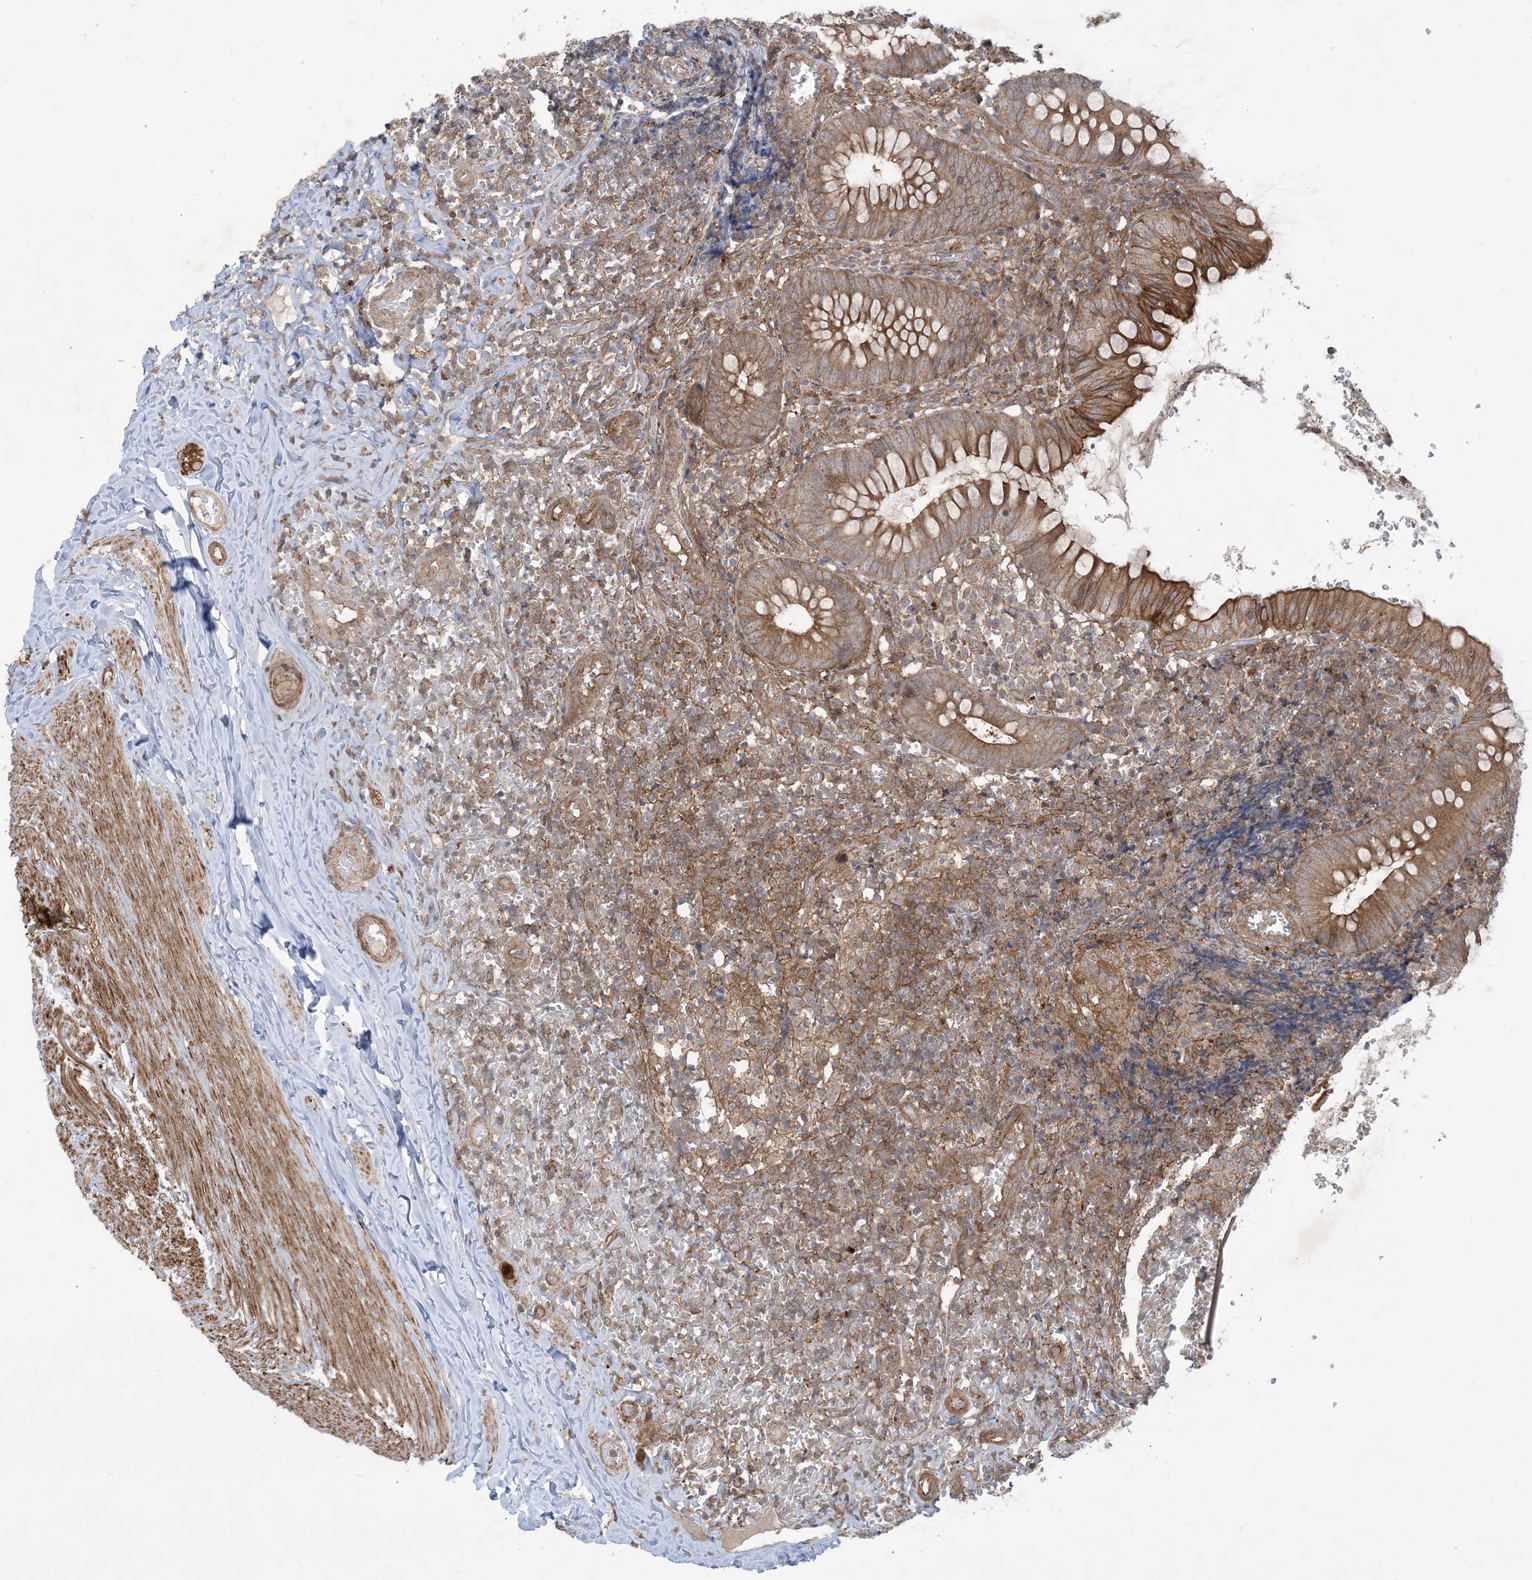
{"staining": {"intensity": "moderate", "quantity": ">75%", "location": "cytoplasmic/membranous,nuclear"}, "tissue": "appendix", "cell_type": "Glandular cells", "image_type": "normal", "snomed": [{"axis": "morphology", "description": "Normal tissue, NOS"}, {"axis": "topography", "description": "Appendix"}], "caption": "Appendix stained with IHC exhibits moderate cytoplasmic/membranous,nuclear staining in about >75% of glandular cells. (brown staining indicates protein expression, while blue staining denotes nuclei).", "gene": "SOGA3", "patient": {"sex": "male", "age": 8}}